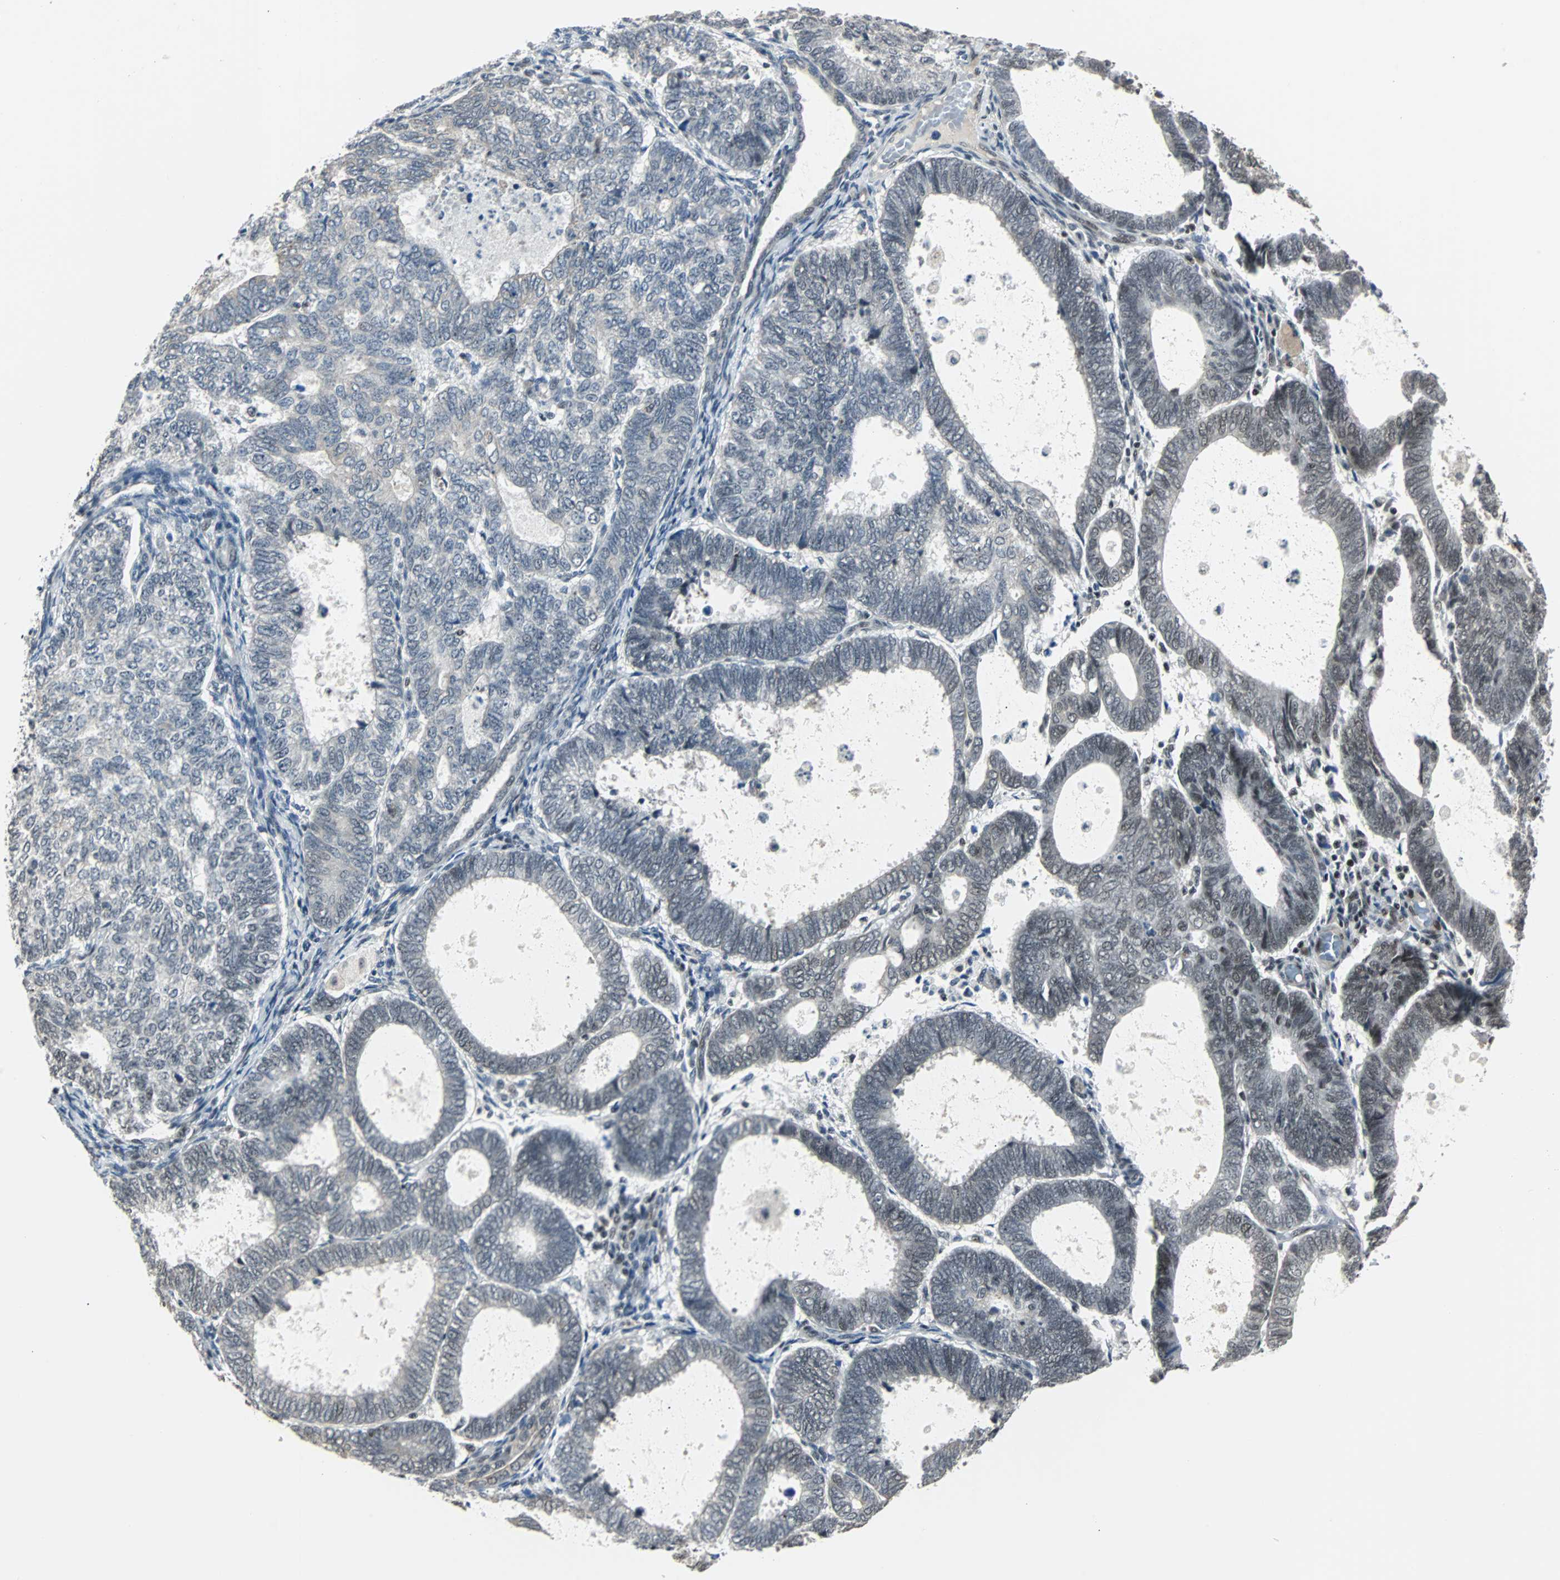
{"staining": {"intensity": "weak", "quantity": "25%-75%", "location": "nuclear"}, "tissue": "endometrial cancer", "cell_type": "Tumor cells", "image_type": "cancer", "snomed": [{"axis": "morphology", "description": "Adenocarcinoma, NOS"}, {"axis": "topography", "description": "Uterus"}], "caption": "High-magnification brightfield microscopy of endometrial cancer (adenocarcinoma) stained with DAB (brown) and counterstained with hematoxylin (blue). tumor cells exhibit weak nuclear expression is present in approximately25%-75% of cells.", "gene": "TERF2IP", "patient": {"sex": "female", "age": 60}}